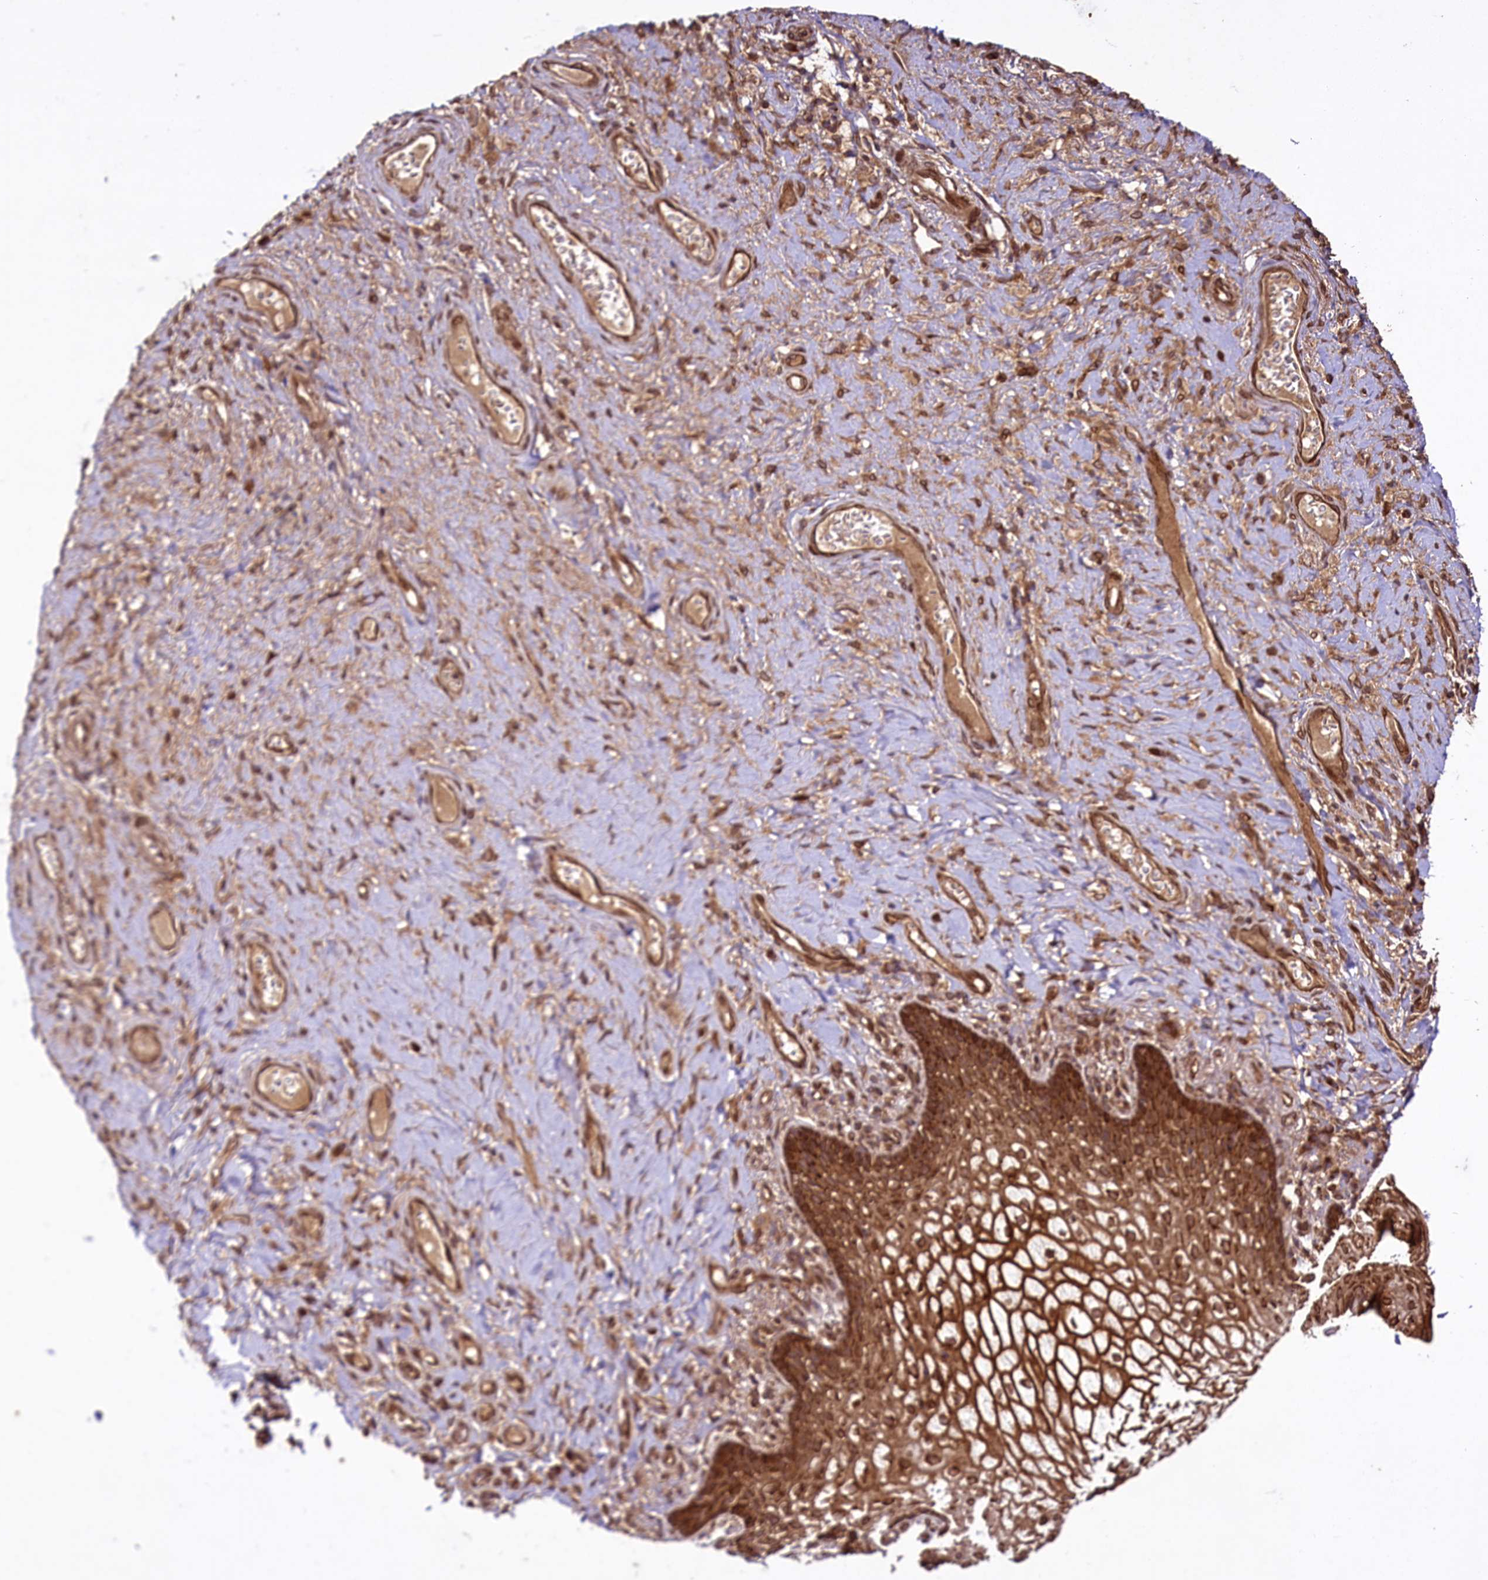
{"staining": {"intensity": "strong", "quantity": ">75%", "location": "cytoplasmic/membranous"}, "tissue": "vagina", "cell_type": "Squamous epithelial cells", "image_type": "normal", "snomed": [{"axis": "morphology", "description": "Normal tissue, NOS"}, {"axis": "topography", "description": "Vagina"}], "caption": "A brown stain highlights strong cytoplasmic/membranous expression of a protein in squamous epithelial cells of unremarkable vagina. (DAB (3,3'-diaminobenzidine) = brown stain, brightfield microscopy at high magnification).", "gene": "DCP1B", "patient": {"sex": "female", "age": 60}}